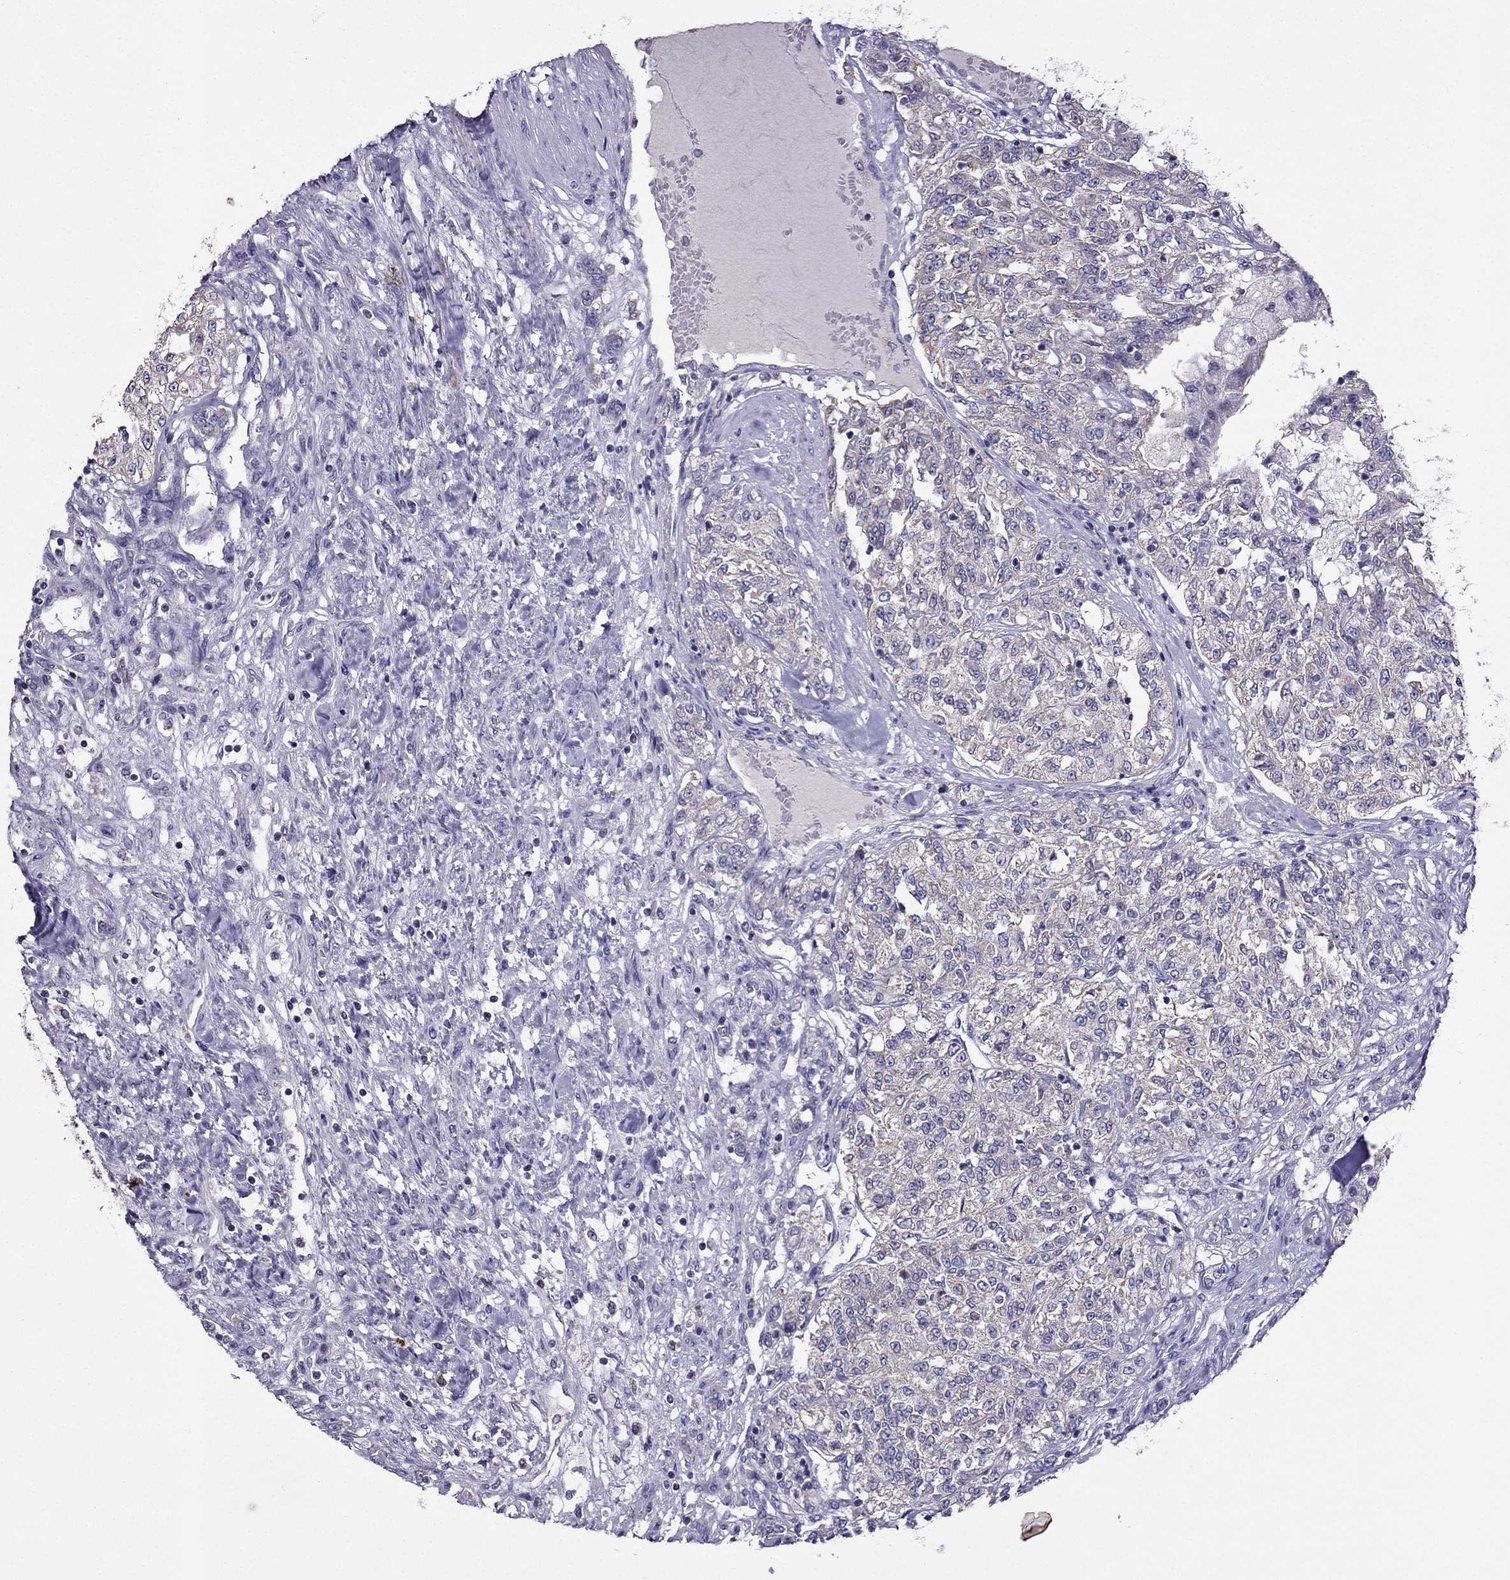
{"staining": {"intensity": "weak", "quantity": ">75%", "location": "cytoplasmic/membranous"}, "tissue": "renal cancer", "cell_type": "Tumor cells", "image_type": "cancer", "snomed": [{"axis": "morphology", "description": "Adenocarcinoma, NOS"}, {"axis": "topography", "description": "Kidney"}], "caption": "Protein staining of adenocarcinoma (renal) tissue shows weak cytoplasmic/membranous expression in about >75% of tumor cells. (brown staining indicates protein expression, while blue staining denotes nuclei).", "gene": "DSC1", "patient": {"sex": "female", "age": 63}}